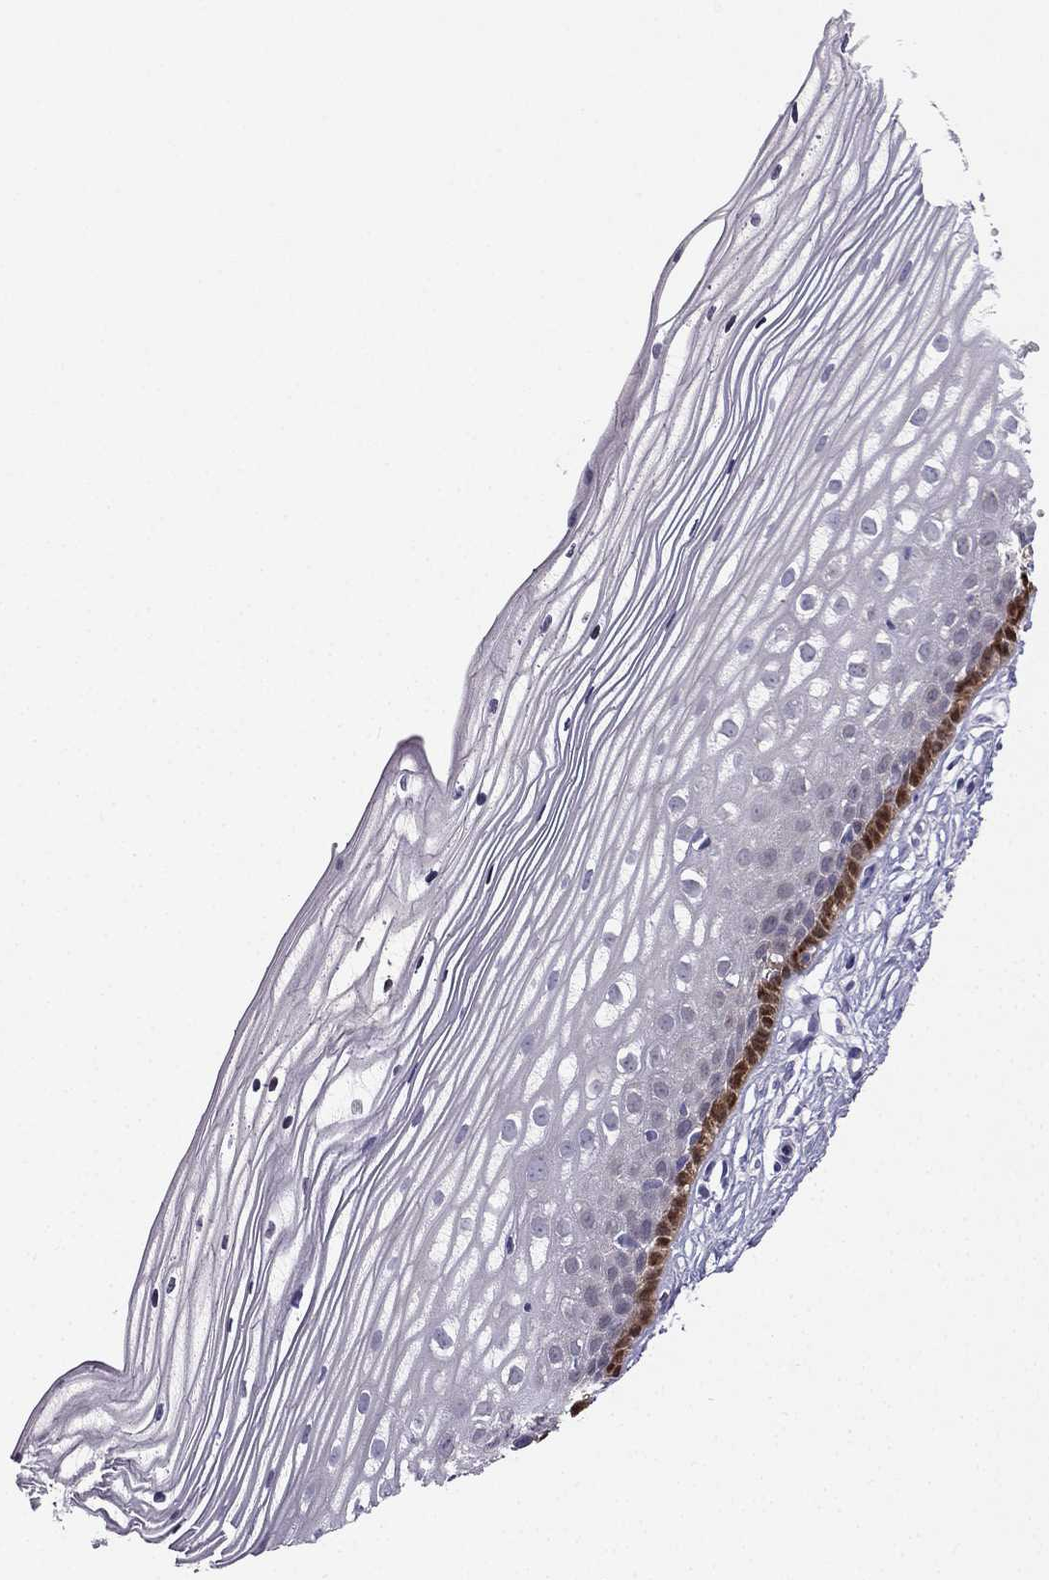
{"staining": {"intensity": "negative", "quantity": "none", "location": "none"}, "tissue": "cervix", "cell_type": "Glandular cells", "image_type": "normal", "snomed": [{"axis": "morphology", "description": "Normal tissue, NOS"}, {"axis": "topography", "description": "Cervix"}], "caption": "This is an immunohistochemistry (IHC) histopathology image of unremarkable cervix. There is no expression in glandular cells.", "gene": "RSPH14", "patient": {"sex": "female", "age": 40}}